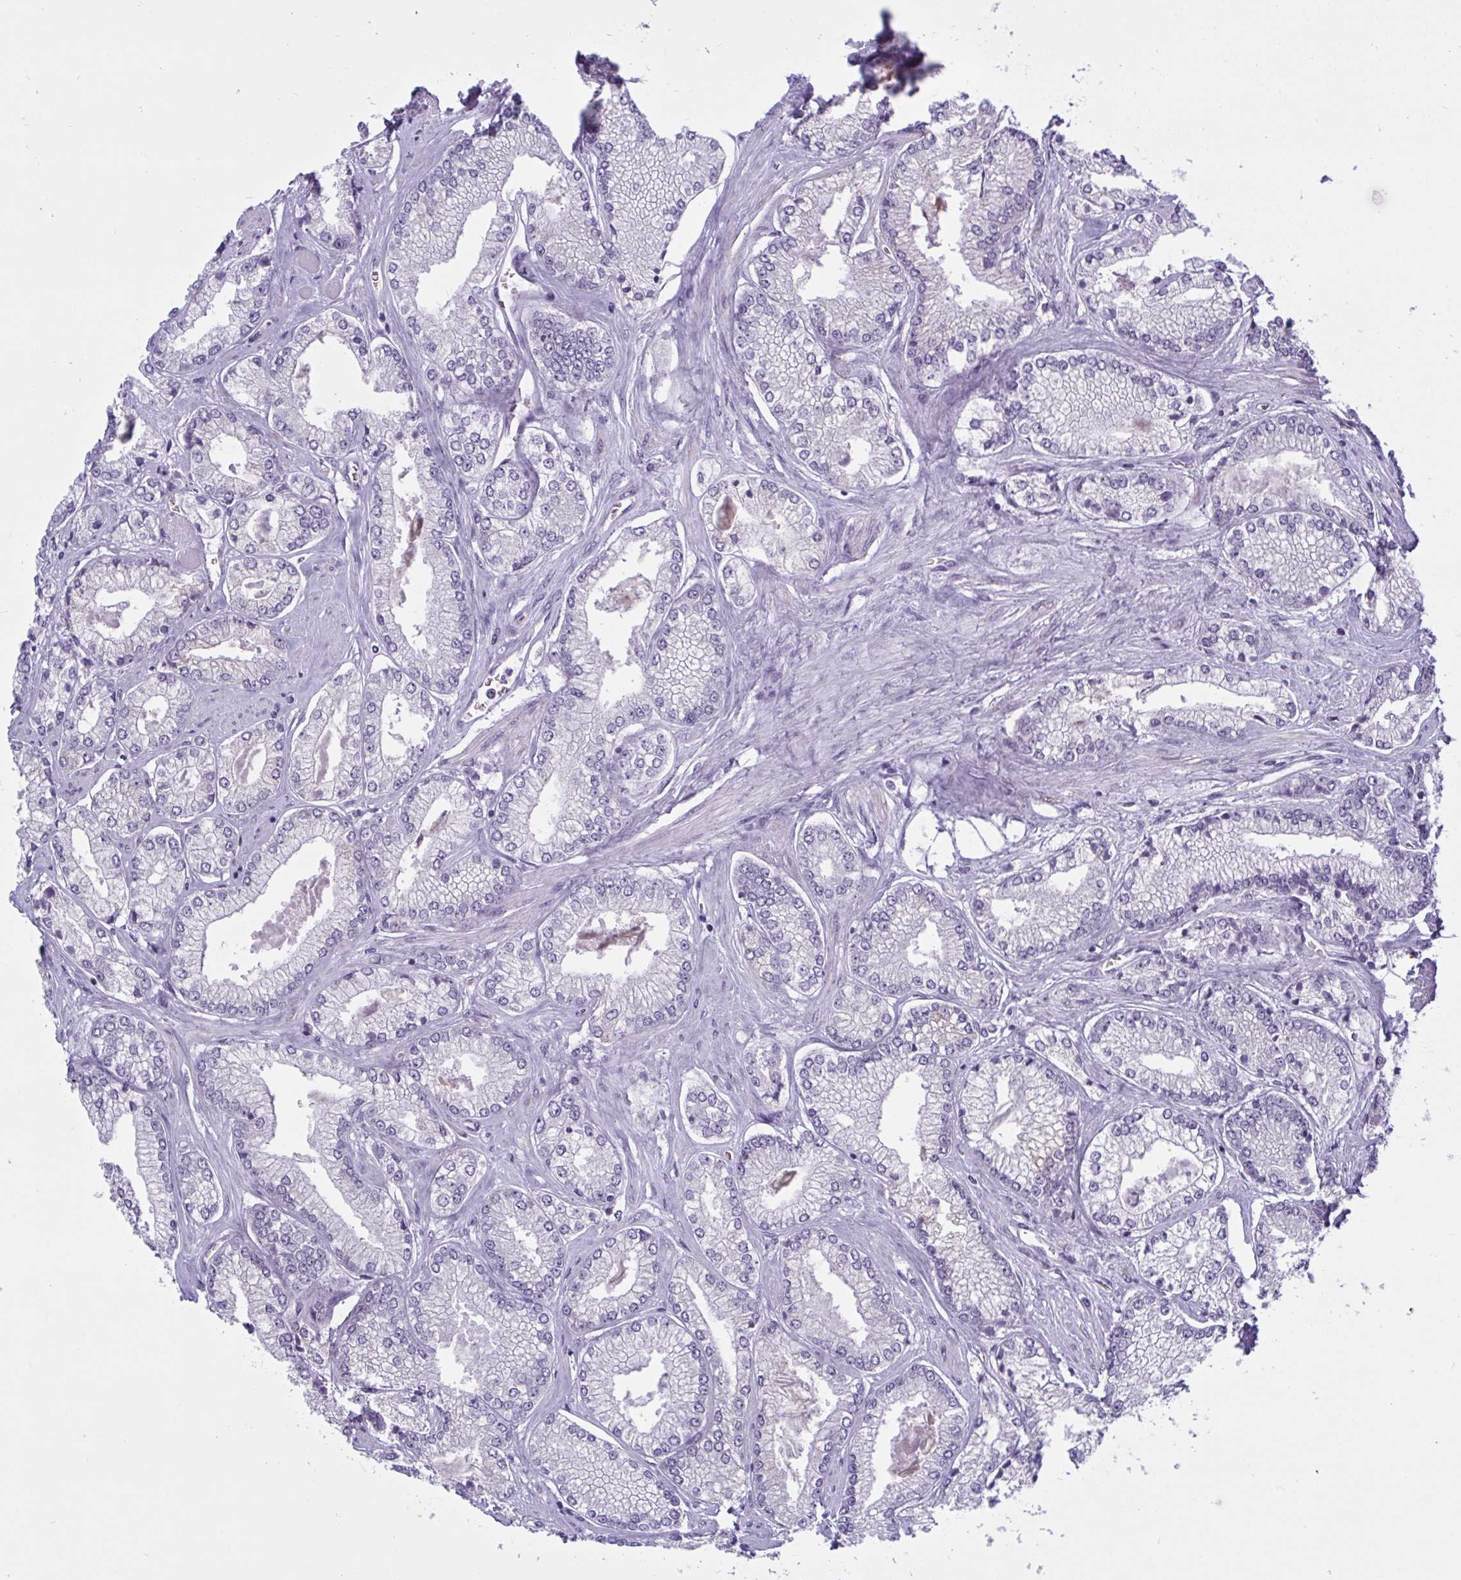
{"staining": {"intensity": "weak", "quantity": "<25%", "location": "cytoplasmic/membranous"}, "tissue": "prostate cancer", "cell_type": "Tumor cells", "image_type": "cancer", "snomed": [{"axis": "morphology", "description": "Adenocarcinoma, Low grade"}, {"axis": "topography", "description": "Prostate"}], "caption": "This histopathology image is of prostate cancer (adenocarcinoma (low-grade)) stained with IHC to label a protein in brown with the nuclei are counter-stained blue. There is no staining in tumor cells. (Stains: DAB IHC with hematoxylin counter stain, Microscopy: brightfield microscopy at high magnification).", "gene": "TANK", "patient": {"sex": "male", "age": 67}}